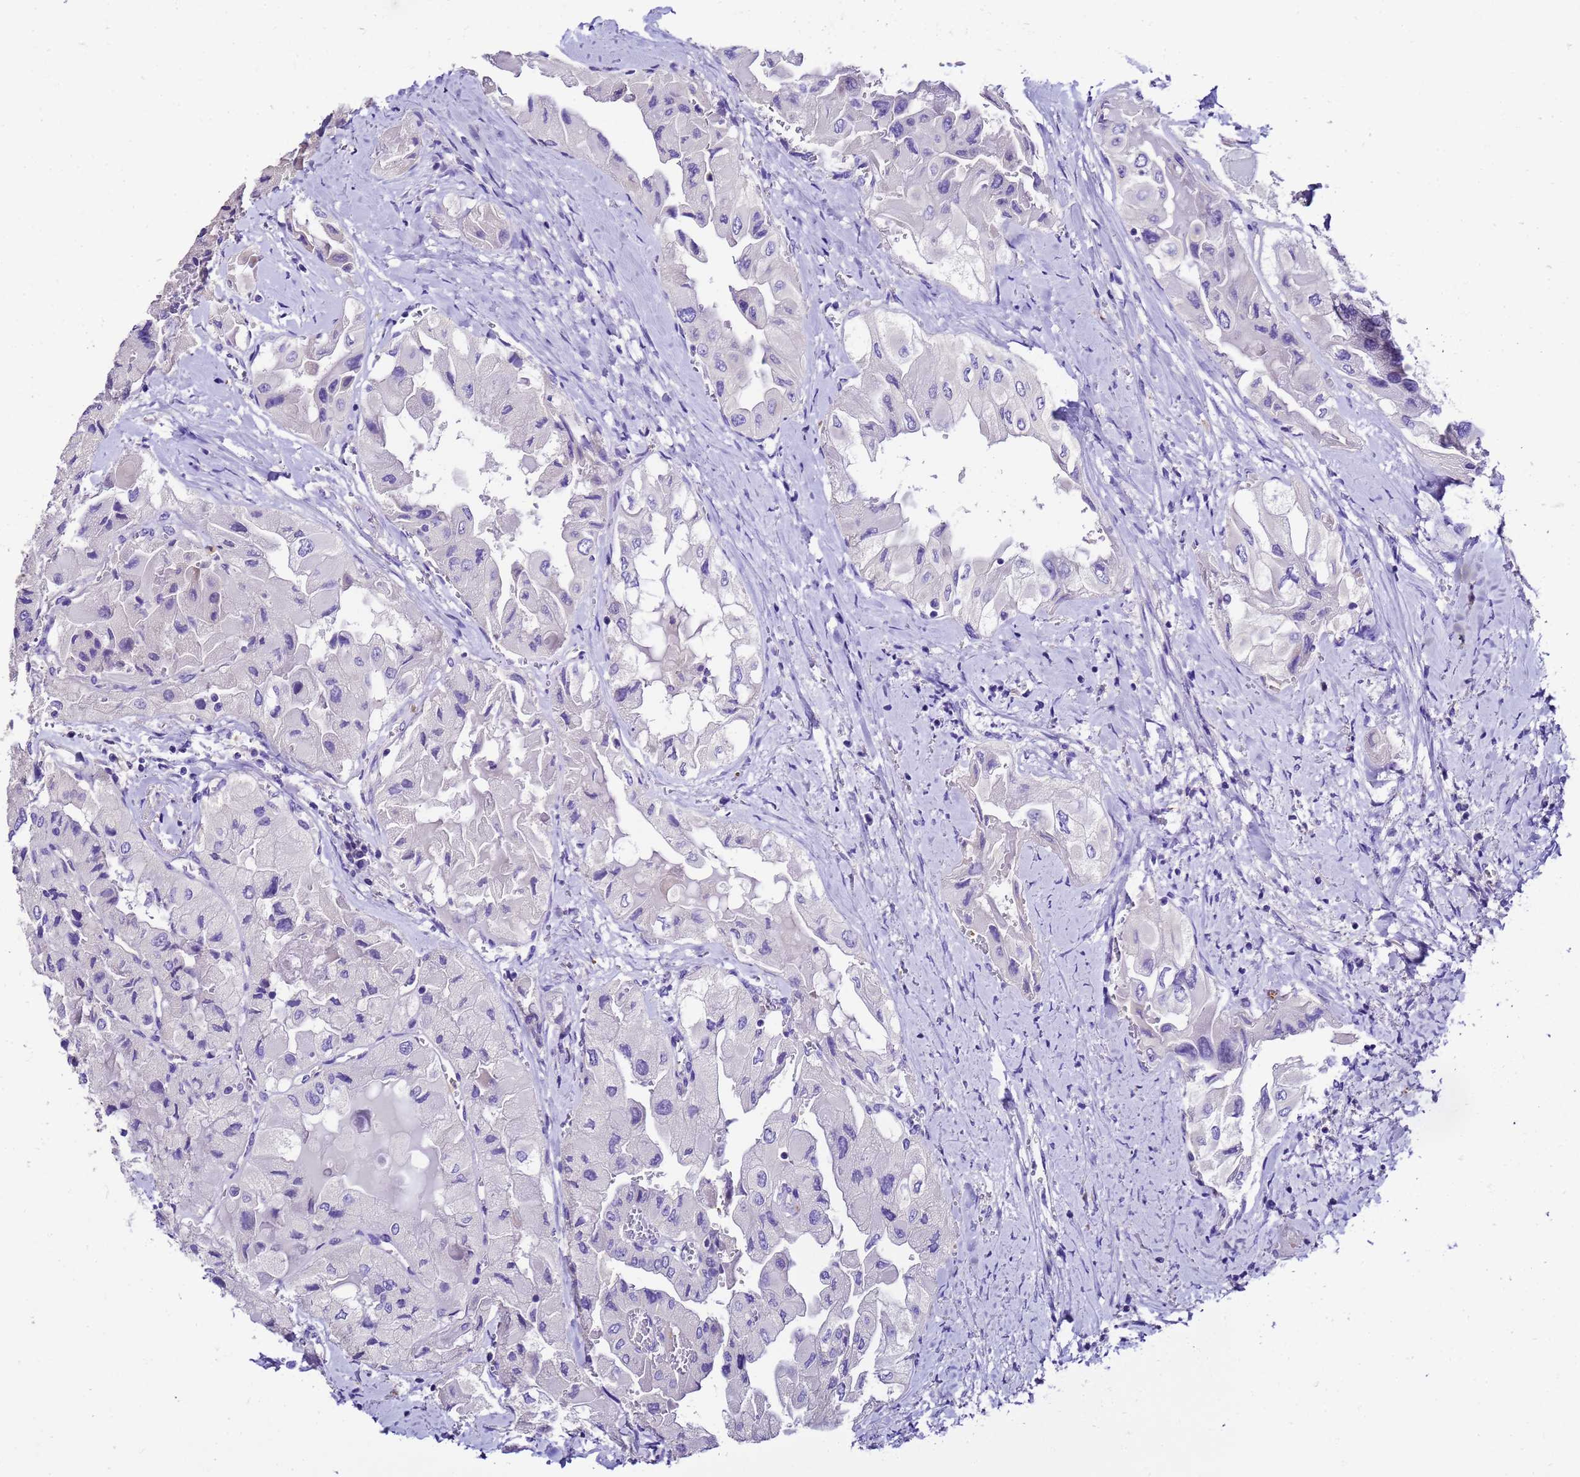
{"staining": {"intensity": "negative", "quantity": "none", "location": "none"}, "tissue": "thyroid cancer", "cell_type": "Tumor cells", "image_type": "cancer", "snomed": [{"axis": "morphology", "description": "Normal tissue, NOS"}, {"axis": "morphology", "description": "Papillary adenocarcinoma, NOS"}, {"axis": "topography", "description": "Thyroid gland"}], "caption": "Photomicrograph shows no protein staining in tumor cells of papillary adenocarcinoma (thyroid) tissue.", "gene": "UGT2A1", "patient": {"sex": "female", "age": 59}}